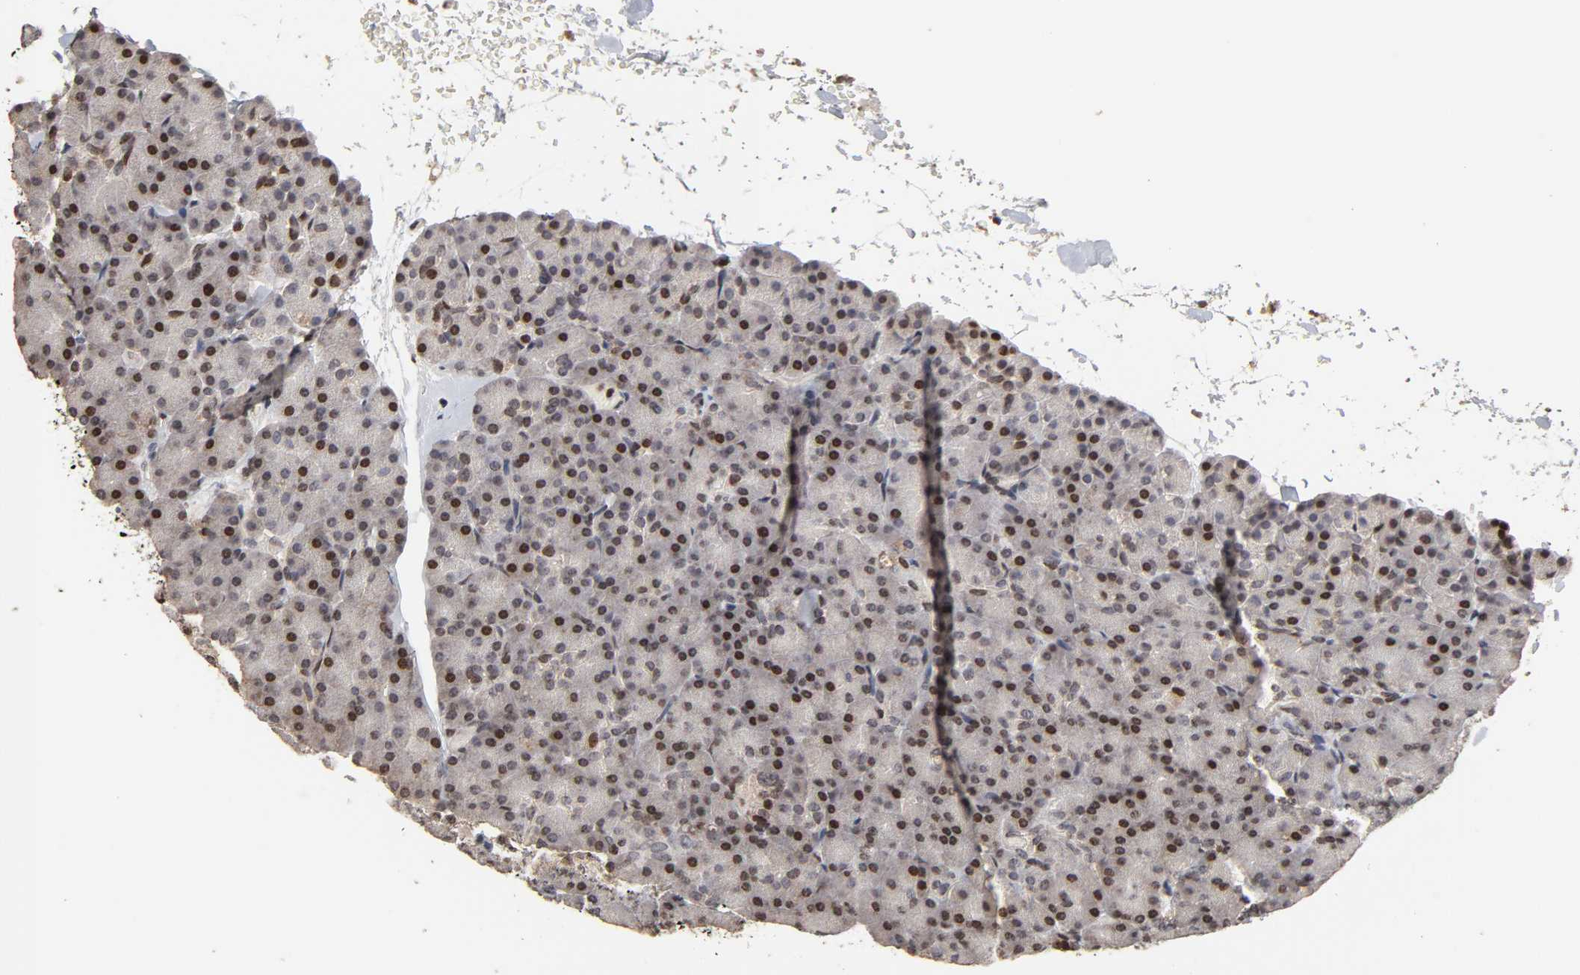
{"staining": {"intensity": "moderate", "quantity": "25%-75%", "location": "nuclear"}, "tissue": "pancreas", "cell_type": "Exocrine glandular cells", "image_type": "normal", "snomed": [{"axis": "morphology", "description": "Normal tissue, NOS"}, {"axis": "topography", "description": "Pancreas"}], "caption": "This photomicrograph demonstrates immunohistochemistry (IHC) staining of unremarkable human pancreas, with medium moderate nuclear staining in approximately 25%-75% of exocrine glandular cells.", "gene": "ZNF473", "patient": {"sex": "female", "age": 43}}